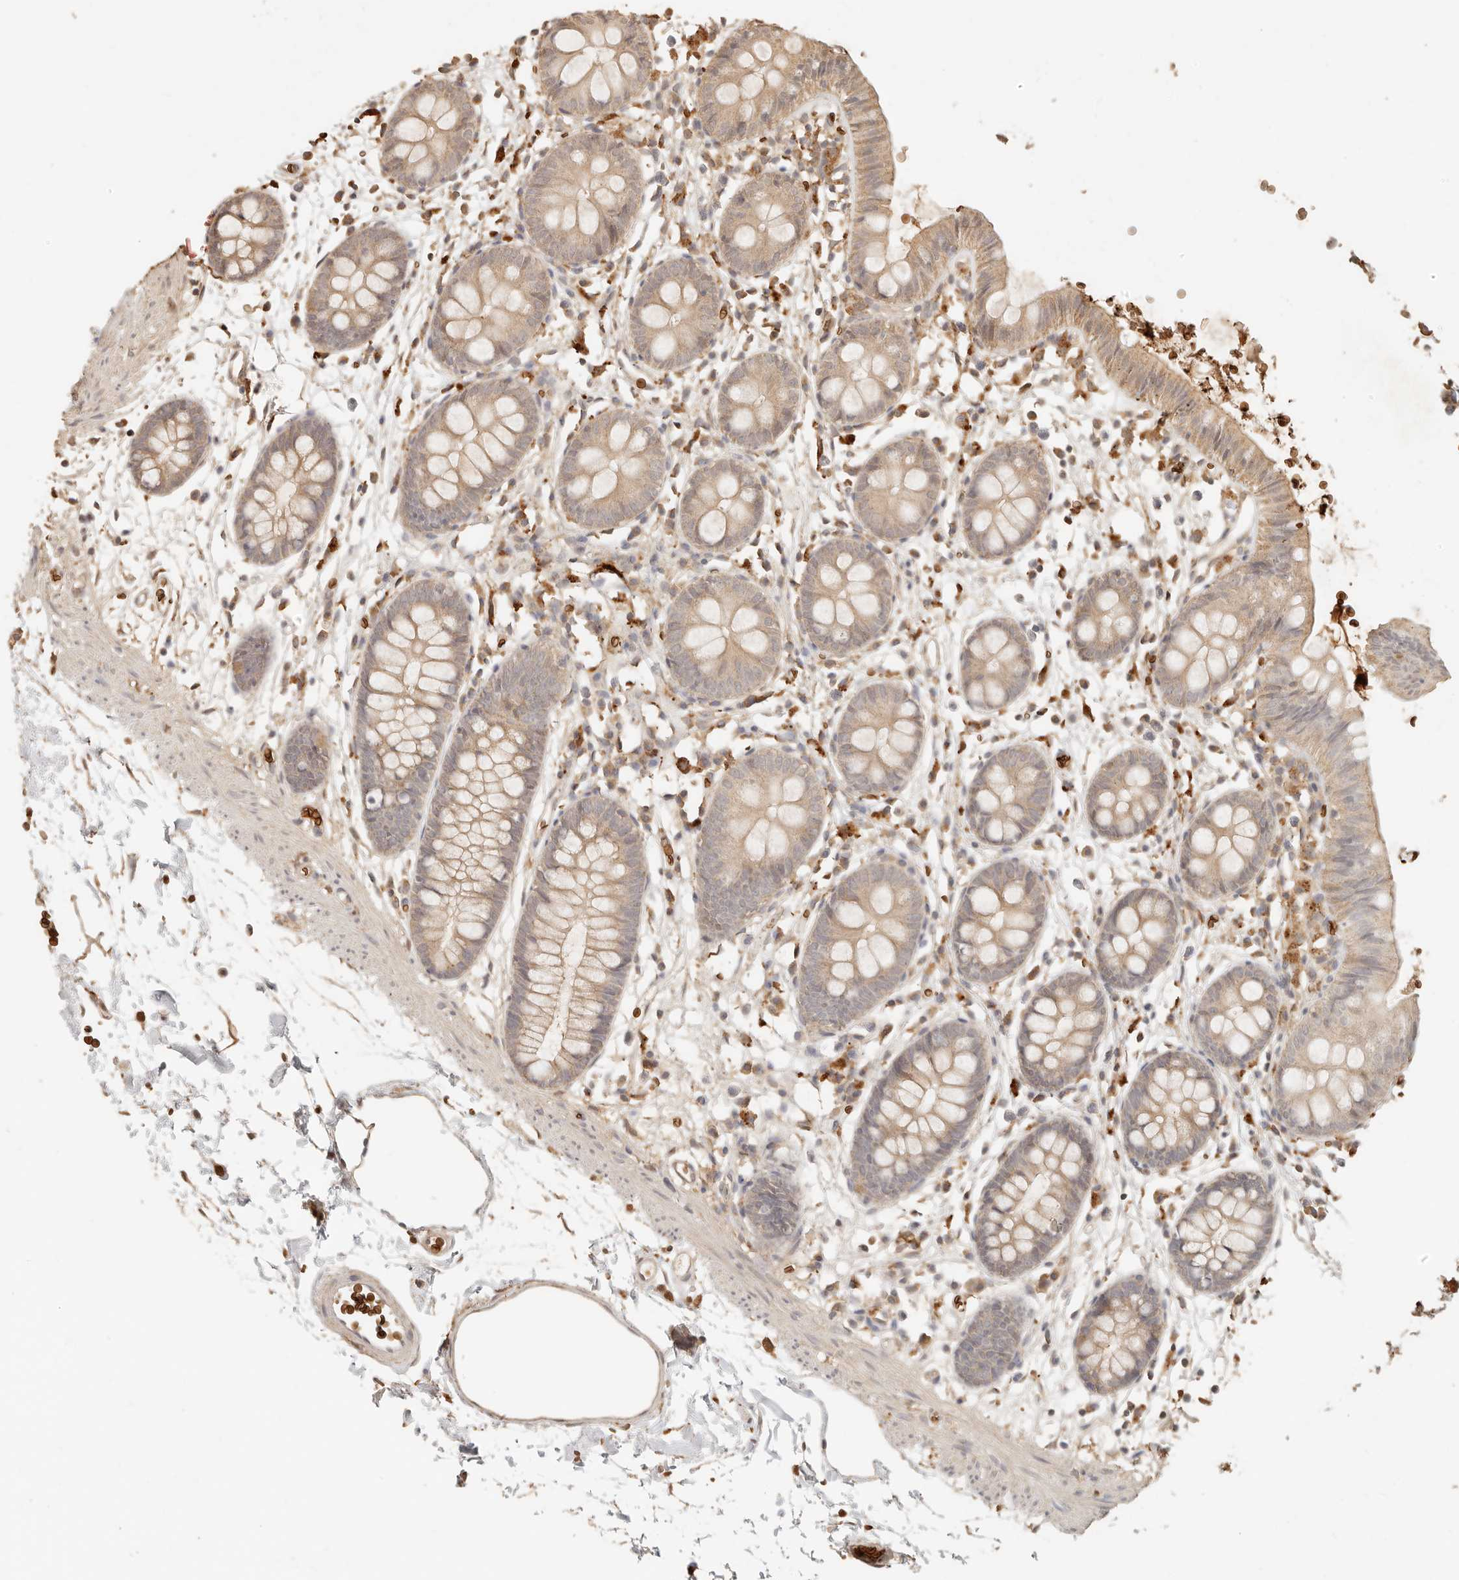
{"staining": {"intensity": "moderate", "quantity": ">75%", "location": "cytoplasmic/membranous"}, "tissue": "colon", "cell_type": "Endothelial cells", "image_type": "normal", "snomed": [{"axis": "morphology", "description": "Normal tissue, NOS"}, {"axis": "topography", "description": "Colon"}], "caption": "This is an image of immunohistochemistry staining of normal colon, which shows moderate expression in the cytoplasmic/membranous of endothelial cells.", "gene": "INTS11", "patient": {"sex": "male", "age": 56}}